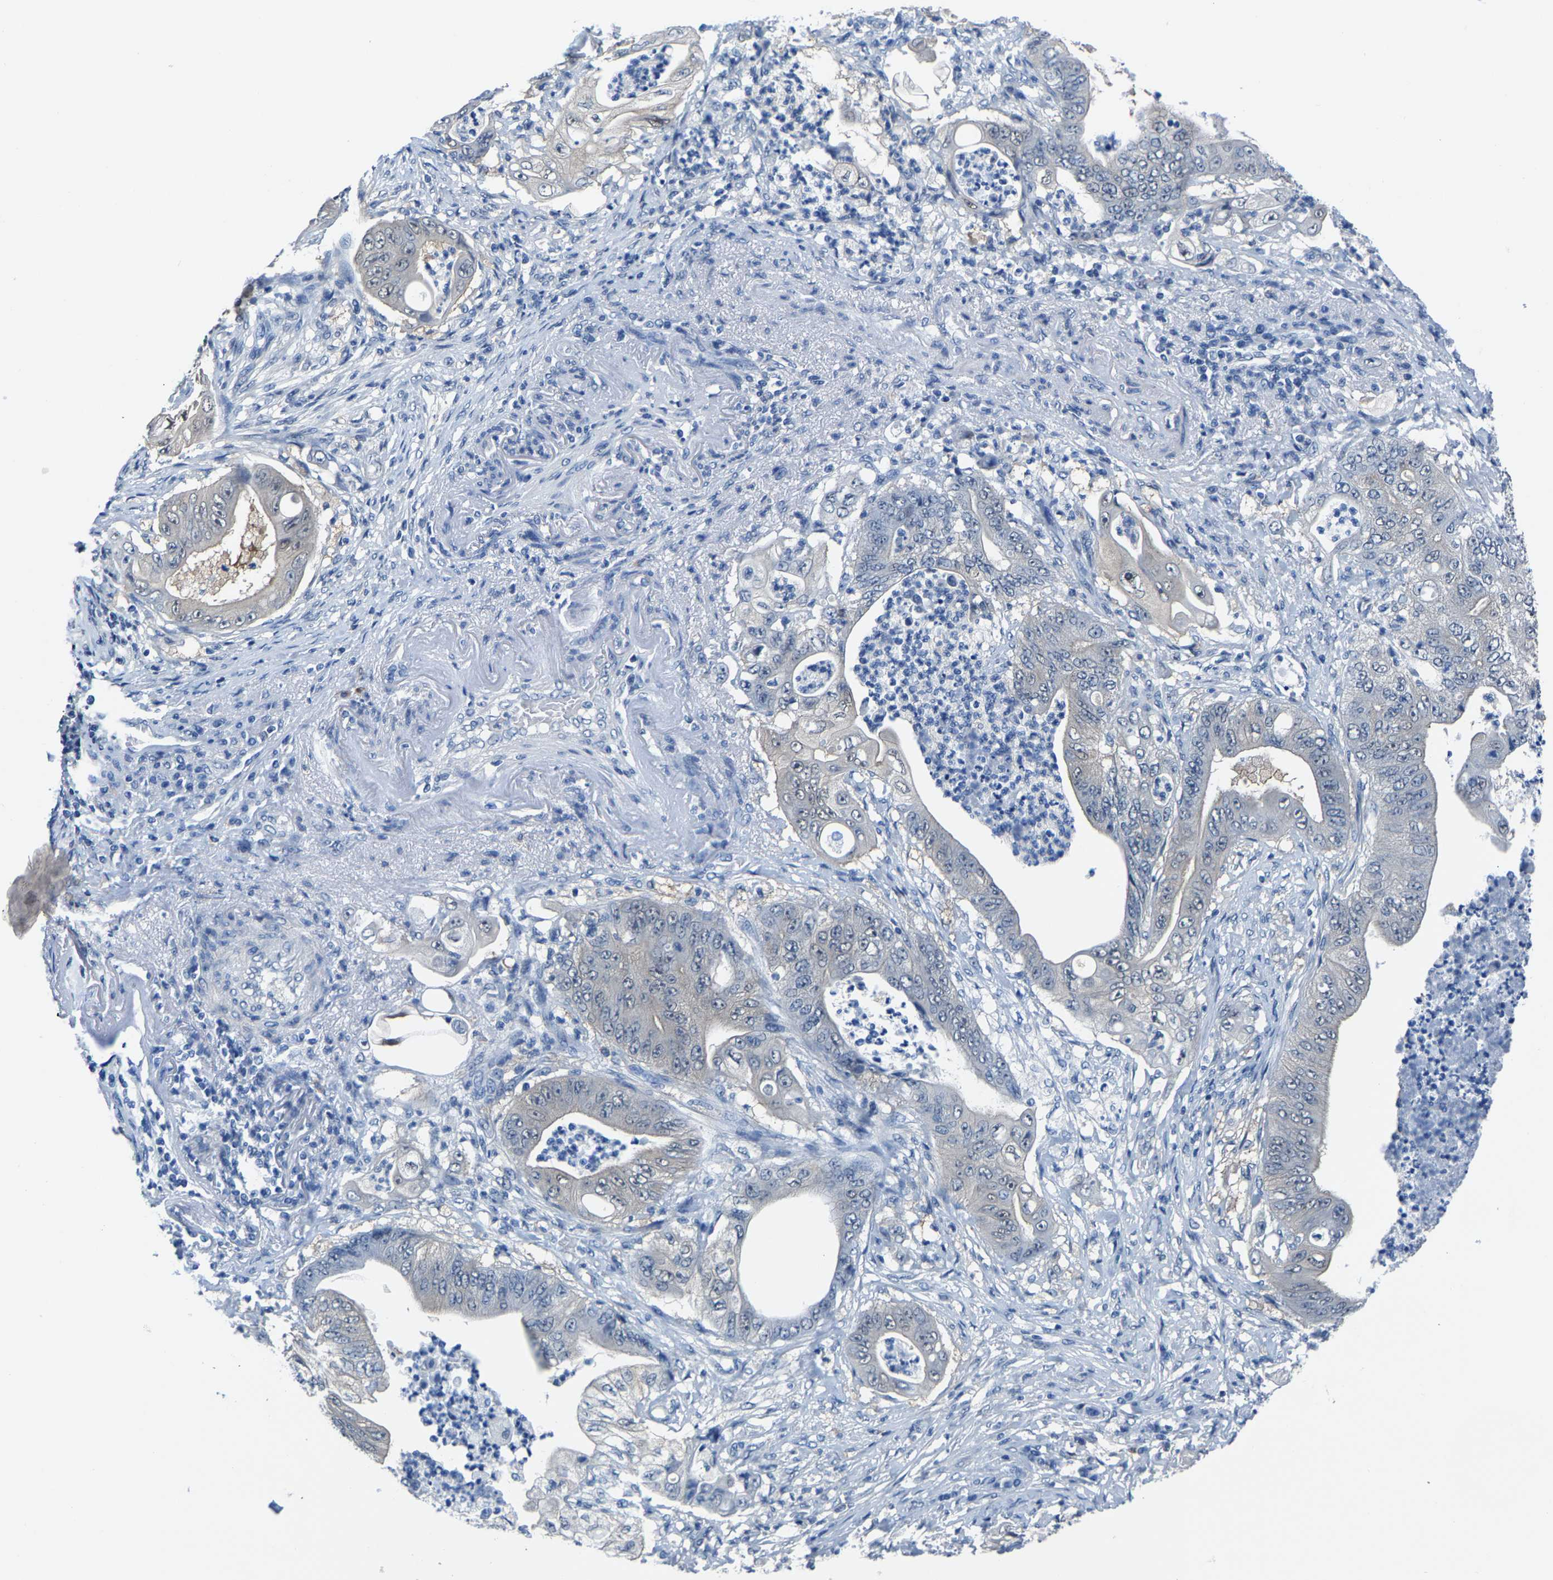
{"staining": {"intensity": "negative", "quantity": "none", "location": "none"}, "tissue": "stomach cancer", "cell_type": "Tumor cells", "image_type": "cancer", "snomed": [{"axis": "morphology", "description": "Adenocarcinoma, NOS"}, {"axis": "topography", "description": "Stomach"}], "caption": "This is an IHC photomicrograph of human adenocarcinoma (stomach). There is no staining in tumor cells.", "gene": "SSH3", "patient": {"sex": "female", "age": 73}}